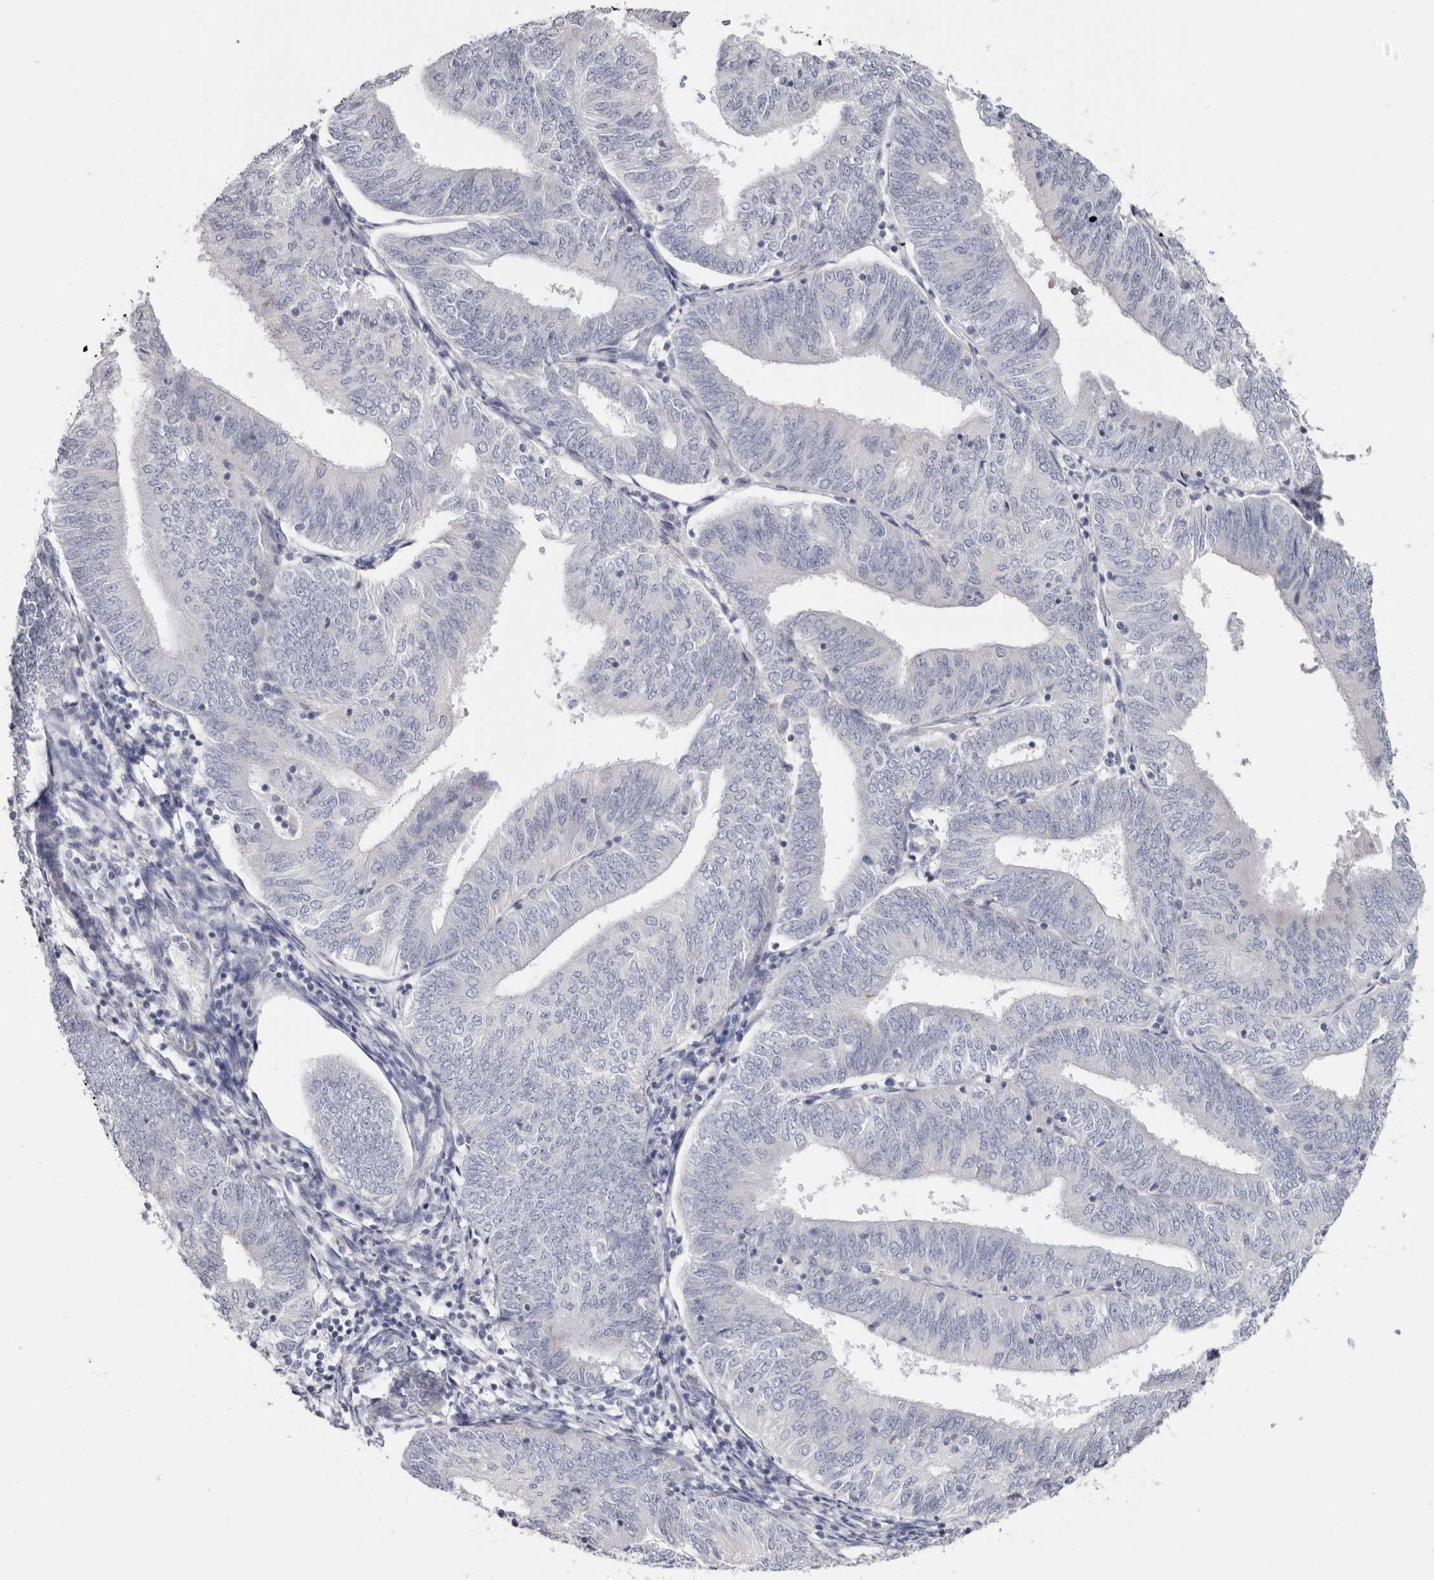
{"staining": {"intensity": "negative", "quantity": "none", "location": "none"}, "tissue": "endometrial cancer", "cell_type": "Tumor cells", "image_type": "cancer", "snomed": [{"axis": "morphology", "description": "Adenocarcinoma, NOS"}, {"axis": "topography", "description": "Endometrium"}], "caption": "Protein analysis of adenocarcinoma (endometrial) displays no significant expression in tumor cells.", "gene": "RSPO2", "patient": {"sex": "female", "age": 58}}